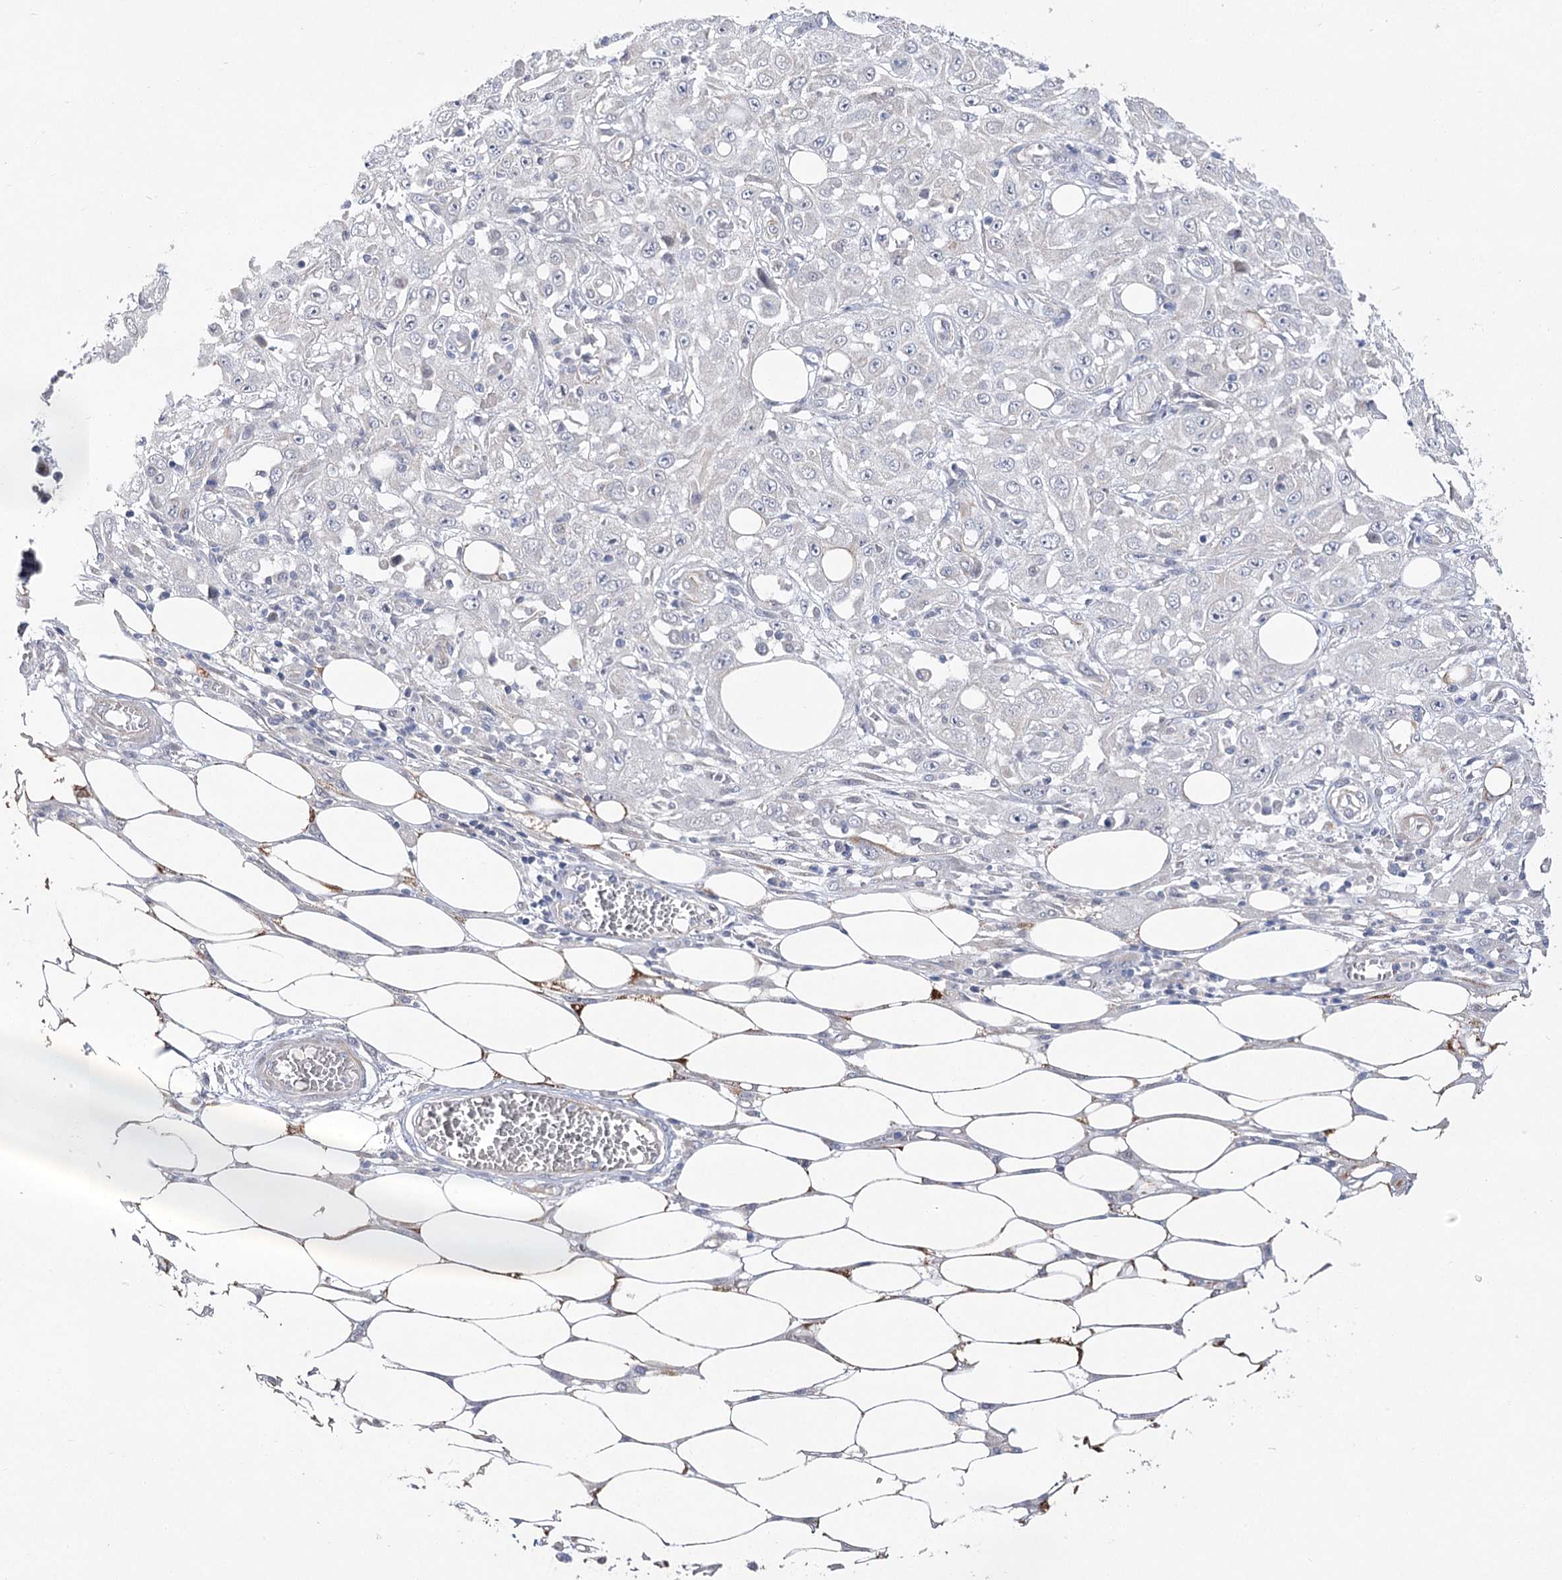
{"staining": {"intensity": "negative", "quantity": "none", "location": "none"}, "tissue": "skin cancer", "cell_type": "Tumor cells", "image_type": "cancer", "snomed": [{"axis": "morphology", "description": "Squamous cell carcinoma, NOS"}, {"axis": "morphology", "description": "Squamous cell carcinoma, metastatic, NOS"}, {"axis": "topography", "description": "Skin"}, {"axis": "topography", "description": "Lymph node"}], "caption": "This histopathology image is of skin cancer (metastatic squamous cell carcinoma) stained with immunohistochemistry (IHC) to label a protein in brown with the nuclei are counter-stained blue. There is no positivity in tumor cells. Brightfield microscopy of IHC stained with DAB (3,3'-diaminobenzidine) (brown) and hematoxylin (blue), captured at high magnification.", "gene": "ECHDC3", "patient": {"sex": "male", "age": 75}}